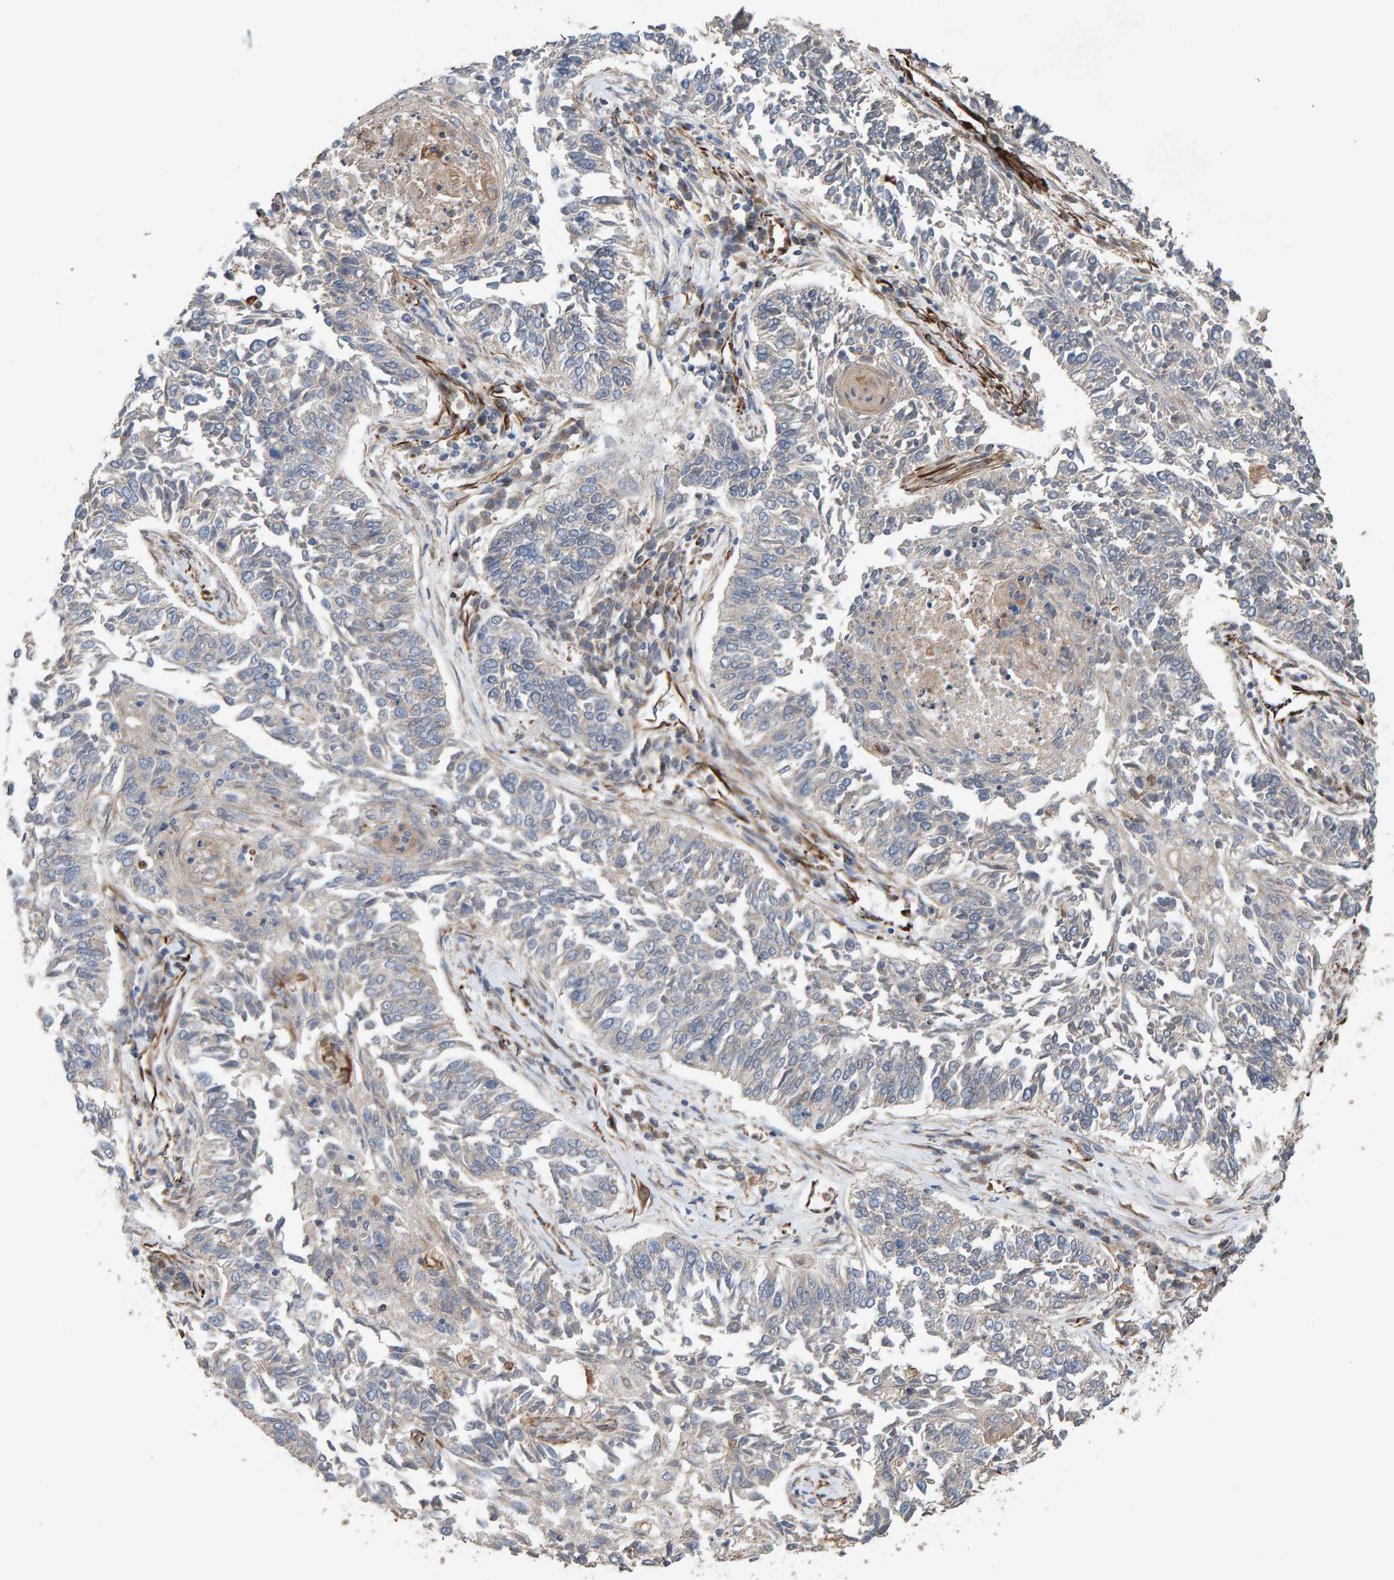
{"staining": {"intensity": "negative", "quantity": "none", "location": "none"}, "tissue": "lung cancer", "cell_type": "Tumor cells", "image_type": "cancer", "snomed": [{"axis": "morphology", "description": "Normal tissue, NOS"}, {"axis": "morphology", "description": "Squamous cell carcinoma, NOS"}, {"axis": "topography", "description": "Cartilage tissue"}, {"axis": "topography", "description": "Bronchus"}, {"axis": "topography", "description": "Lung"}], "caption": "This is an IHC micrograph of human lung cancer (squamous cell carcinoma). There is no expression in tumor cells.", "gene": "ZNF347", "patient": {"sex": "female", "age": 49}}